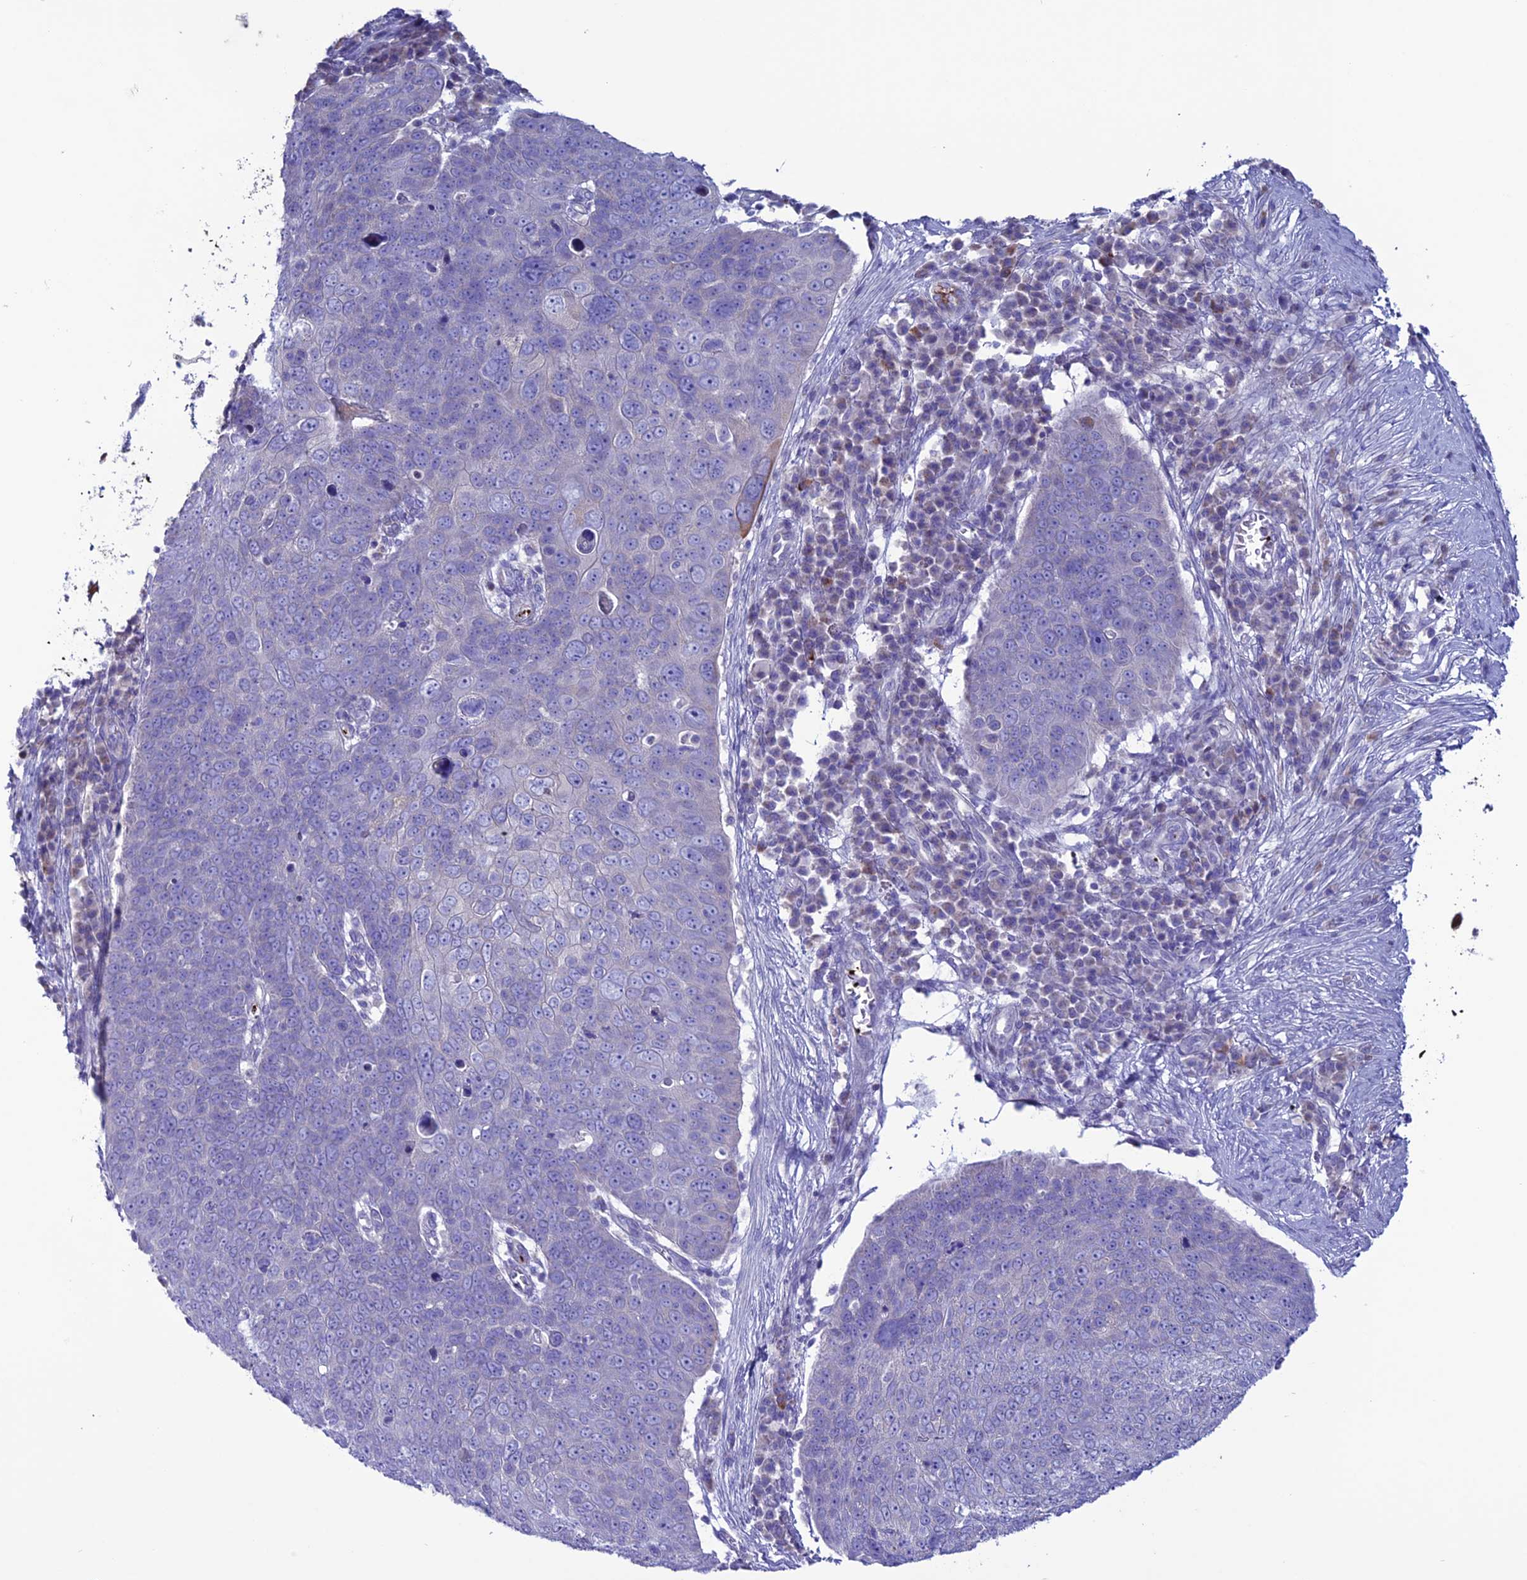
{"staining": {"intensity": "negative", "quantity": "none", "location": "none"}, "tissue": "skin cancer", "cell_type": "Tumor cells", "image_type": "cancer", "snomed": [{"axis": "morphology", "description": "Squamous cell carcinoma, NOS"}, {"axis": "topography", "description": "Skin"}], "caption": "This is an IHC histopathology image of human squamous cell carcinoma (skin). There is no staining in tumor cells.", "gene": "C21orf140", "patient": {"sex": "male", "age": 71}}